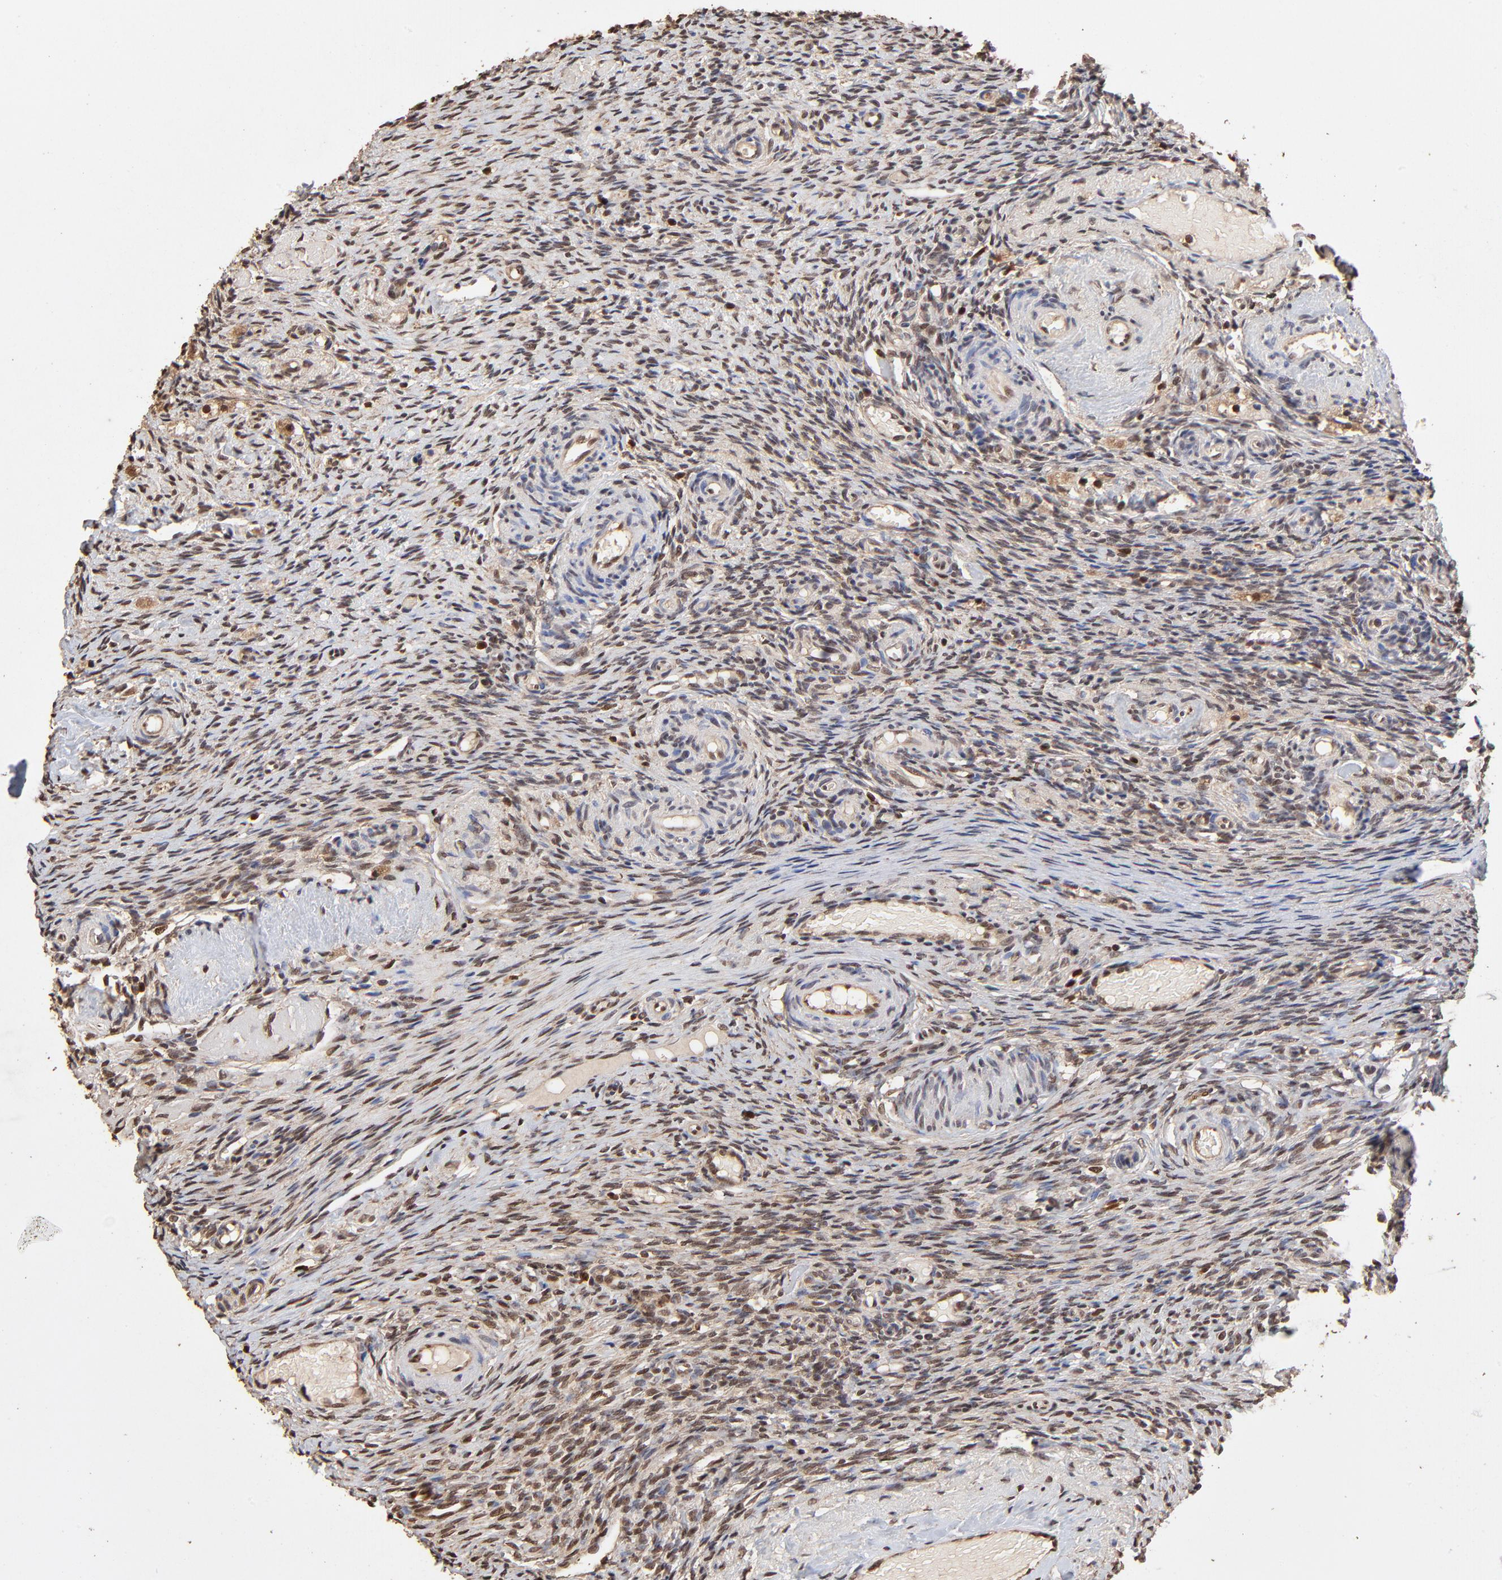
{"staining": {"intensity": "moderate", "quantity": ">75%", "location": "nuclear"}, "tissue": "ovary", "cell_type": "Follicle cells", "image_type": "normal", "snomed": [{"axis": "morphology", "description": "Normal tissue, NOS"}, {"axis": "topography", "description": "Ovary"}], "caption": "A high-resolution micrograph shows IHC staining of normal ovary, which reveals moderate nuclear positivity in about >75% of follicle cells.", "gene": "CASP1", "patient": {"sex": "female", "age": 60}}